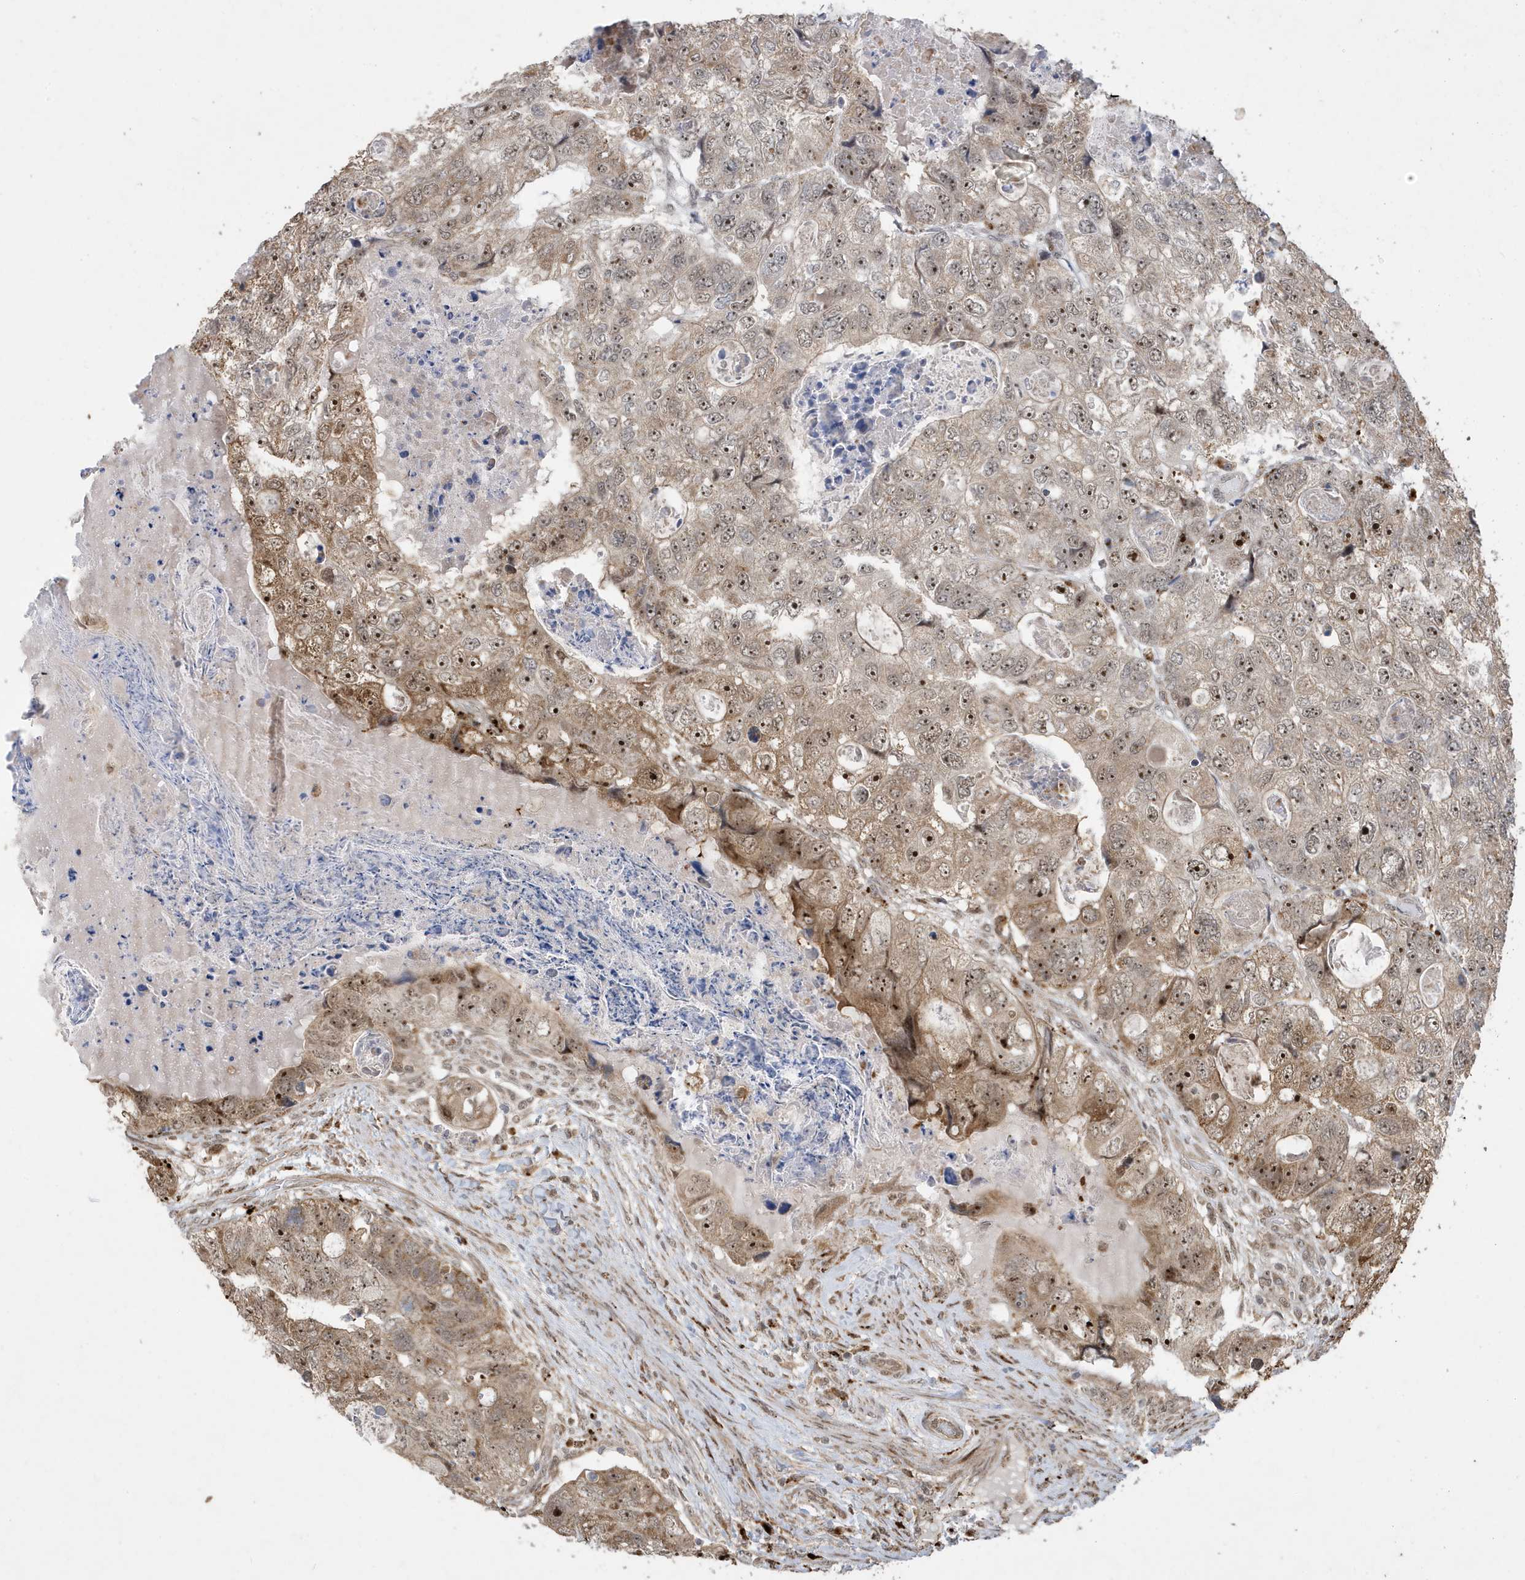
{"staining": {"intensity": "strong", "quantity": ">75%", "location": "cytoplasmic/membranous,nuclear"}, "tissue": "colorectal cancer", "cell_type": "Tumor cells", "image_type": "cancer", "snomed": [{"axis": "morphology", "description": "Adenocarcinoma, NOS"}, {"axis": "topography", "description": "Rectum"}], "caption": "Protein expression analysis of colorectal adenocarcinoma exhibits strong cytoplasmic/membranous and nuclear expression in approximately >75% of tumor cells.", "gene": "FAM9B", "patient": {"sex": "male", "age": 59}}